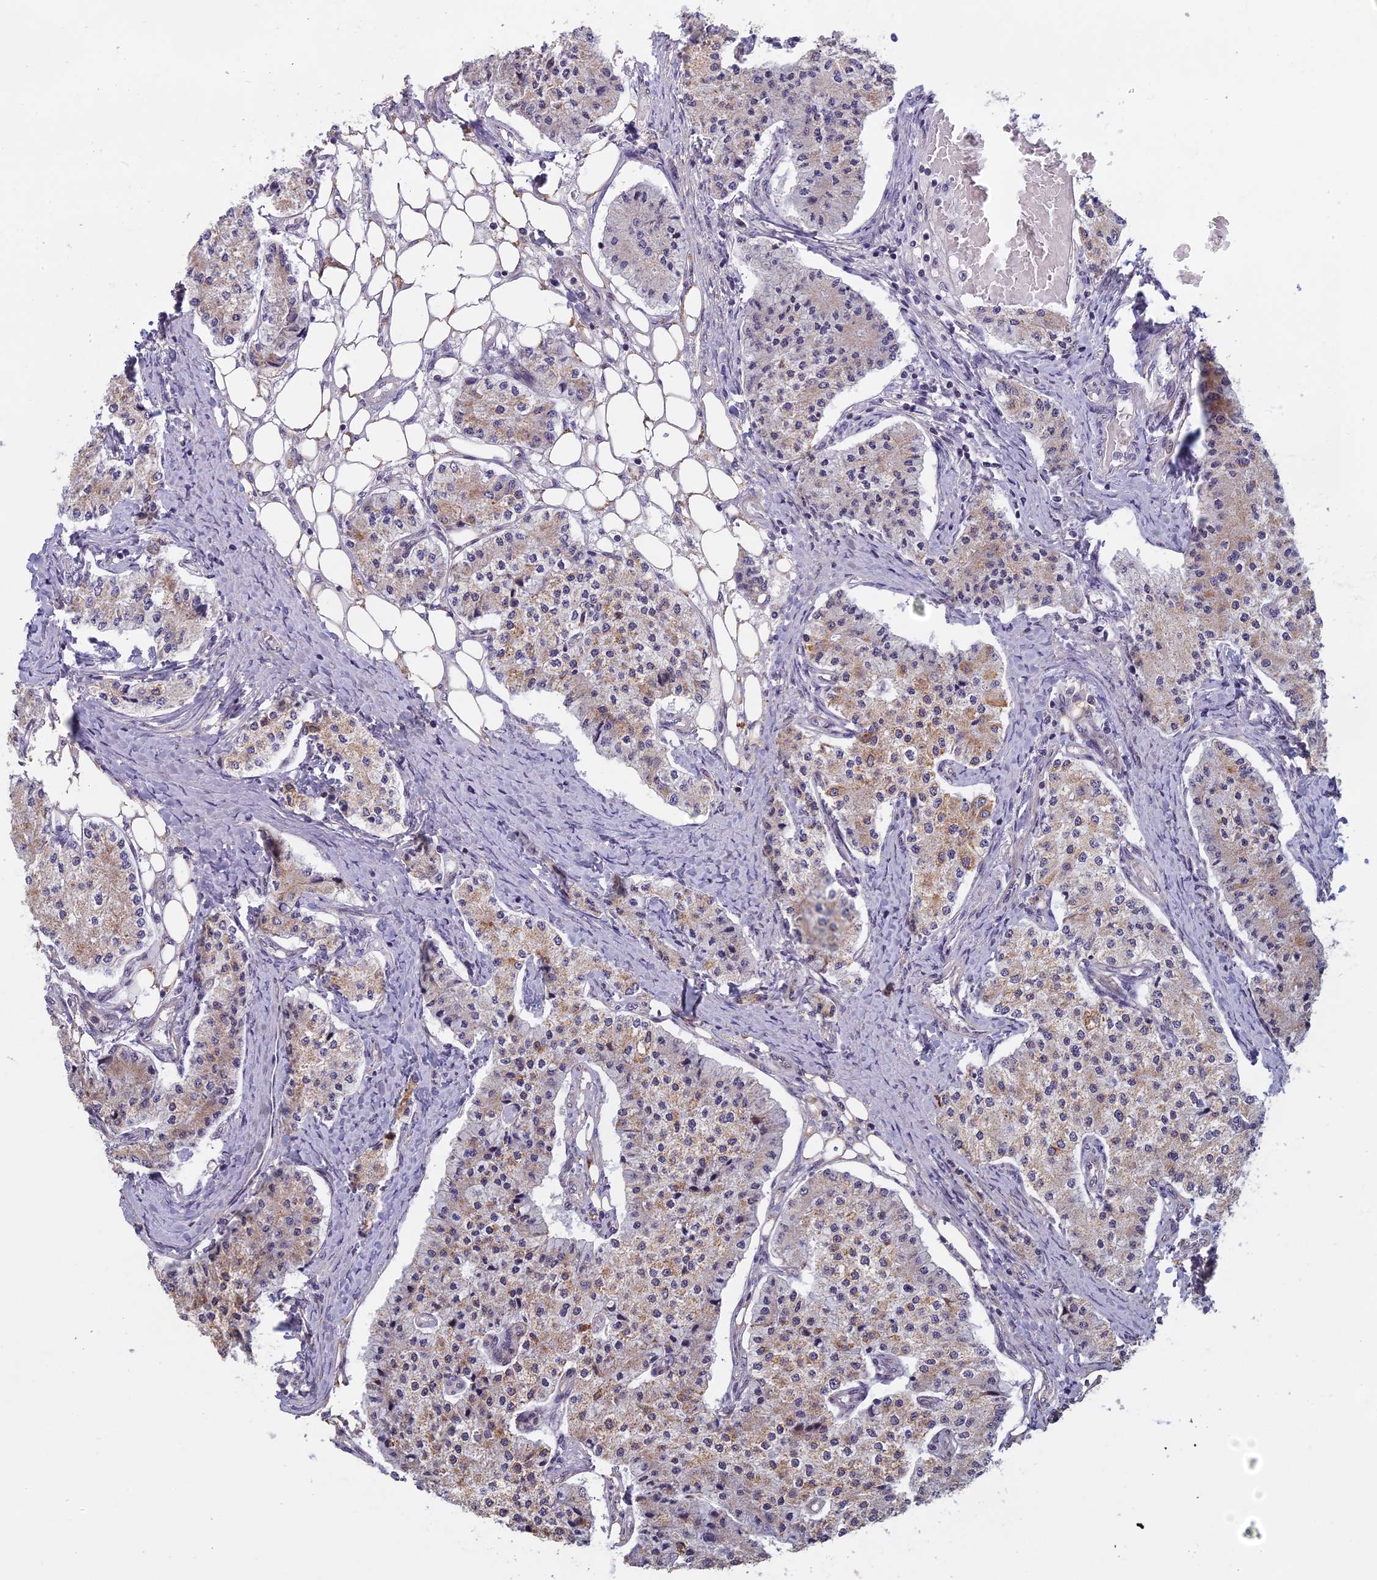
{"staining": {"intensity": "weak", "quantity": ">75%", "location": "cytoplasmic/membranous"}, "tissue": "carcinoid", "cell_type": "Tumor cells", "image_type": "cancer", "snomed": [{"axis": "morphology", "description": "Carcinoid, malignant, NOS"}, {"axis": "topography", "description": "Colon"}], "caption": "Tumor cells demonstrate low levels of weak cytoplasmic/membranous staining in about >75% of cells in human carcinoid.", "gene": "MORF4L1", "patient": {"sex": "female", "age": 52}}